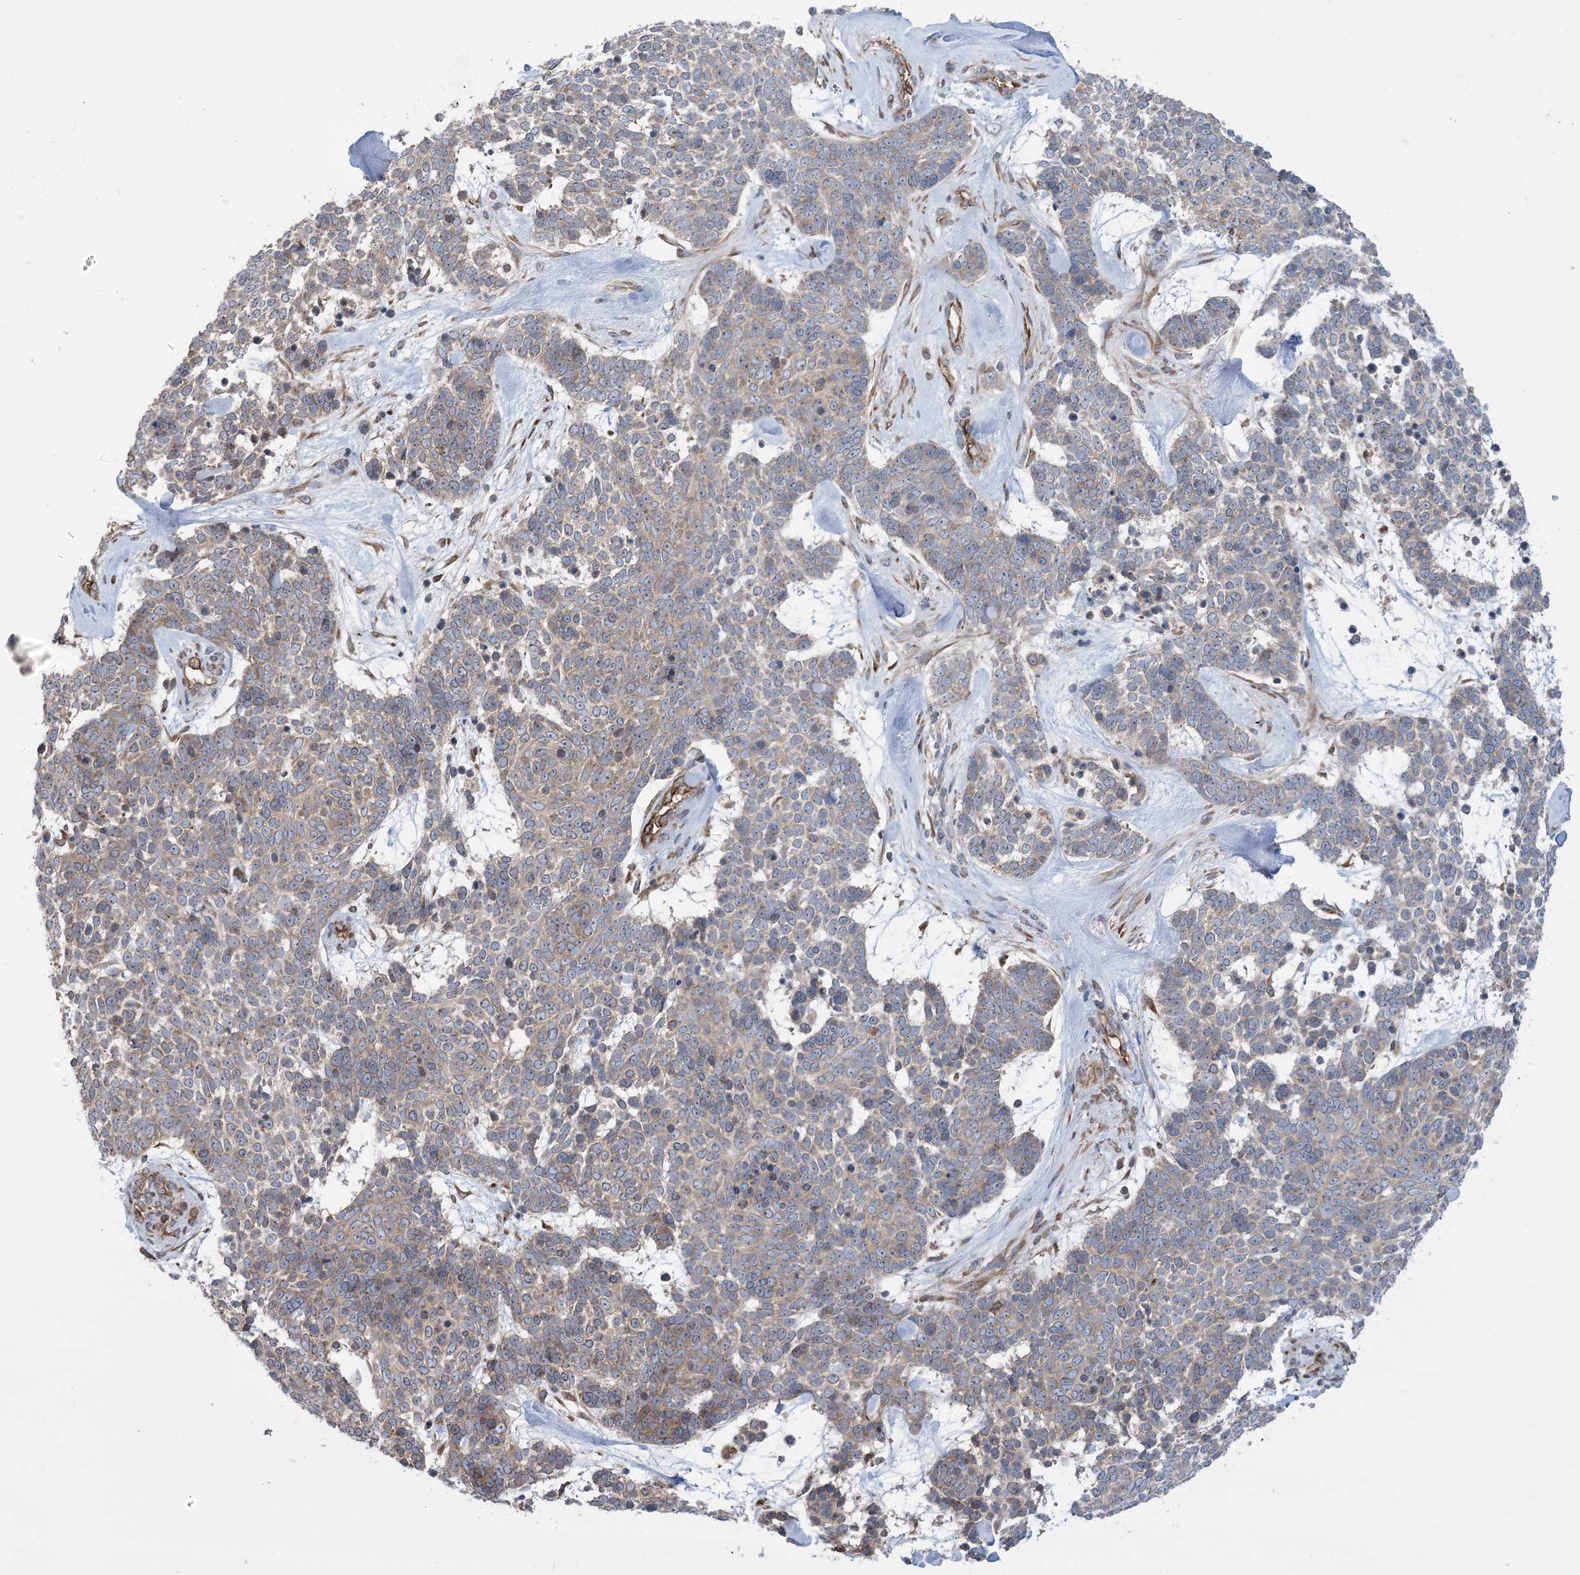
{"staining": {"intensity": "moderate", "quantity": "<25%", "location": "cytoplasmic/membranous"}, "tissue": "skin cancer", "cell_type": "Tumor cells", "image_type": "cancer", "snomed": [{"axis": "morphology", "description": "Basal cell carcinoma"}, {"axis": "topography", "description": "Skin"}], "caption": "There is low levels of moderate cytoplasmic/membranous expression in tumor cells of skin basal cell carcinoma, as demonstrated by immunohistochemical staining (brown color).", "gene": "CLEC16A", "patient": {"sex": "female", "age": 81}}